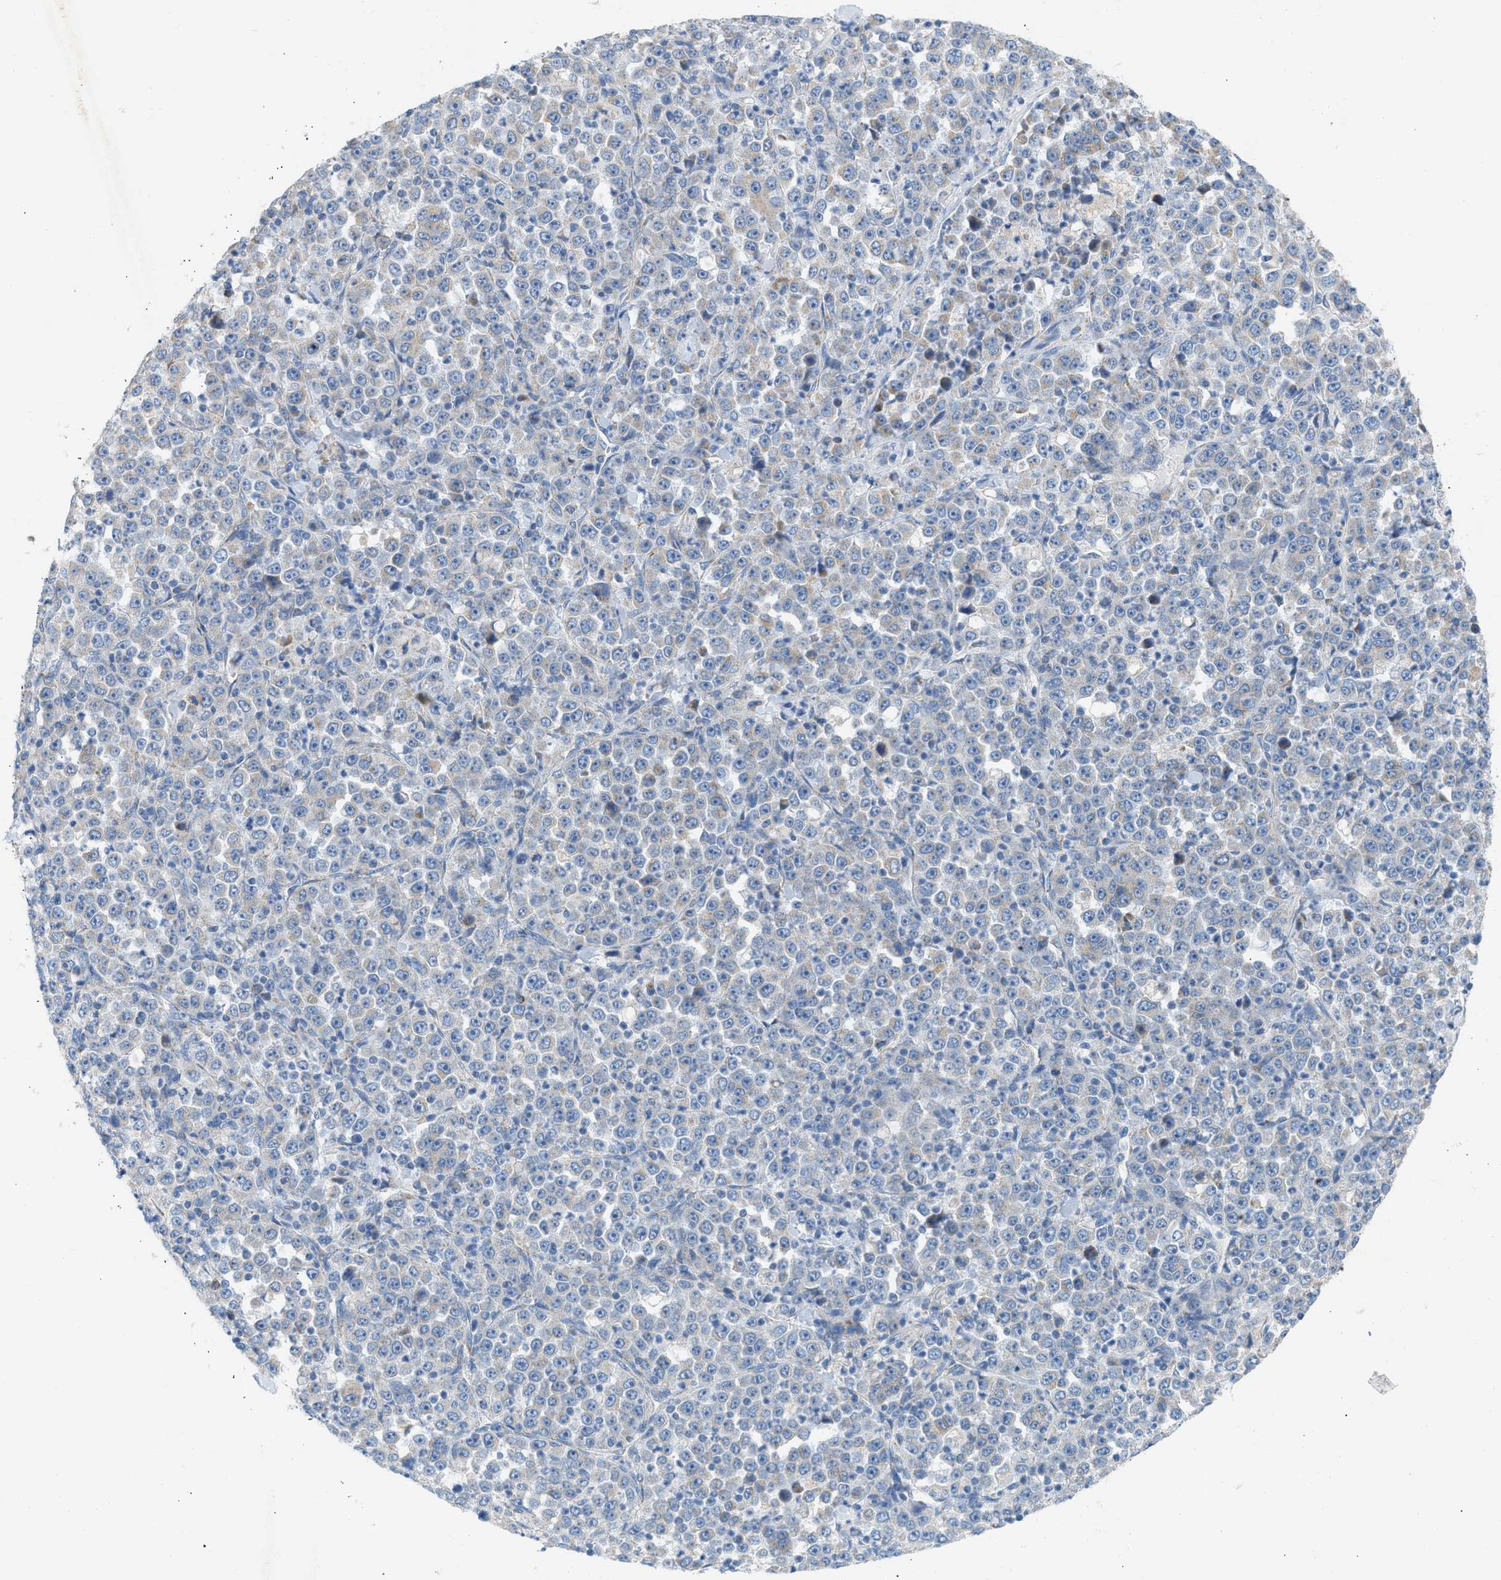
{"staining": {"intensity": "weak", "quantity": "<25%", "location": "cytoplasmic/membranous"}, "tissue": "stomach cancer", "cell_type": "Tumor cells", "image_type": "cancer", "snomed": [{"axis": "morphology", "description": "Normal tissue, NOS"}, {"axis": "morphology", "description": "Adenocarcinoma, NOS"}, {"axis": "topography", "description": "Stomach, upper"}, {"axis": "topography", "description": "Stomach"}], "caption": "Histopathology image shows no significant protein expression in tumor cells of stomach cancer. (IHC, brightfield microscopy, high magnification).", "gene": "NDUFS8", "patient": {"sex": "male", "age": 59}}